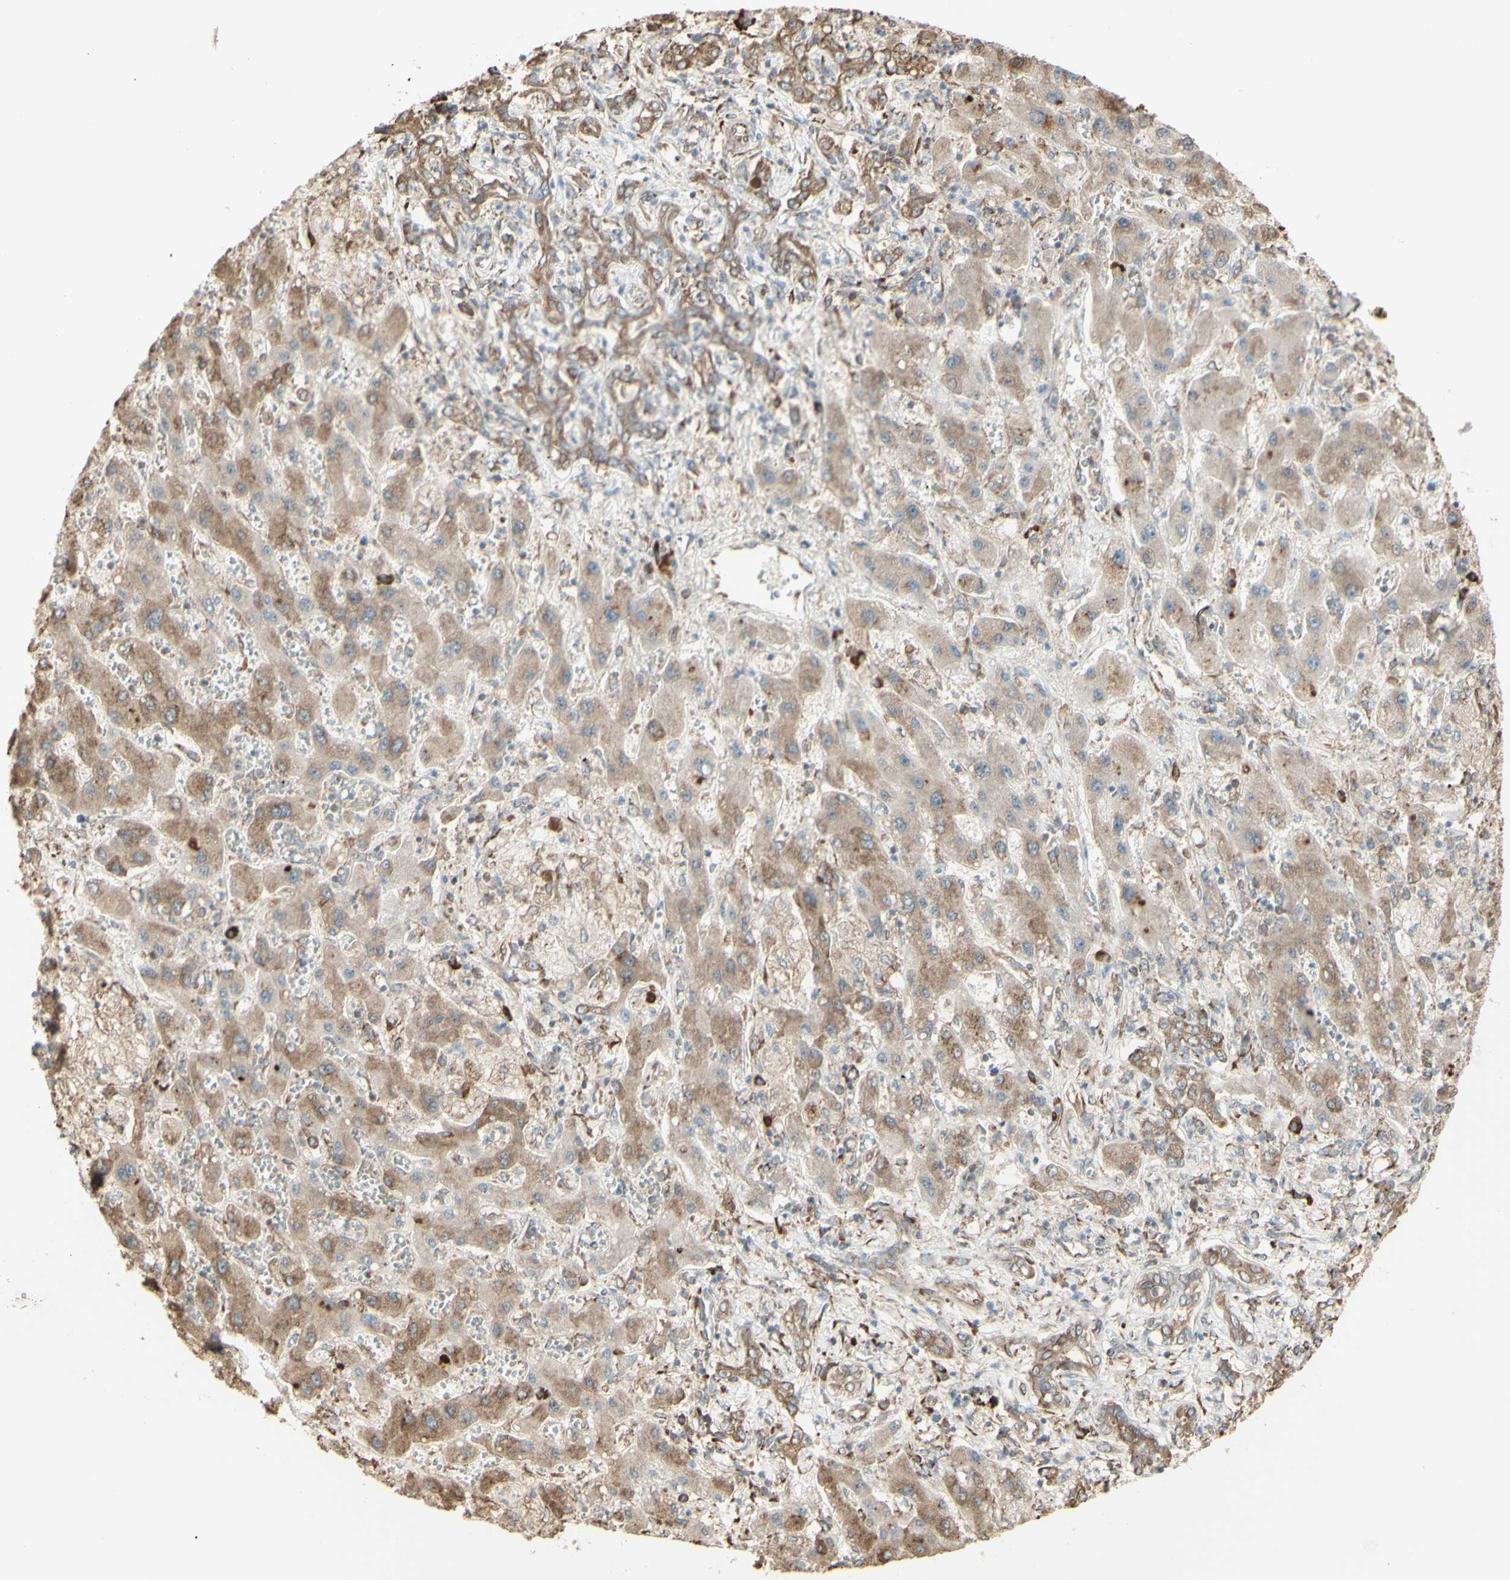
{"staining": {"intensity": "moderate", "quantity": ">75%", "location": "cytoplasmic/membranous"}, "tissue": "liver cancer", "cell_type": "Tumor cells", "image_type": "cancer", "snomed": [{"axis": "morphology", "description": "Cholangiocarcinoma"}, {"axis": "topography", "description": "Liver"}], "caption": "The micrograph displays staining of liver cholangiocarcinoma, revealing moderate cytoplasmic/membranous protein expression (brown color) within tumor cells.", "gene": "EEF1B2", "patient": {"sex": "male", "age": 50}}